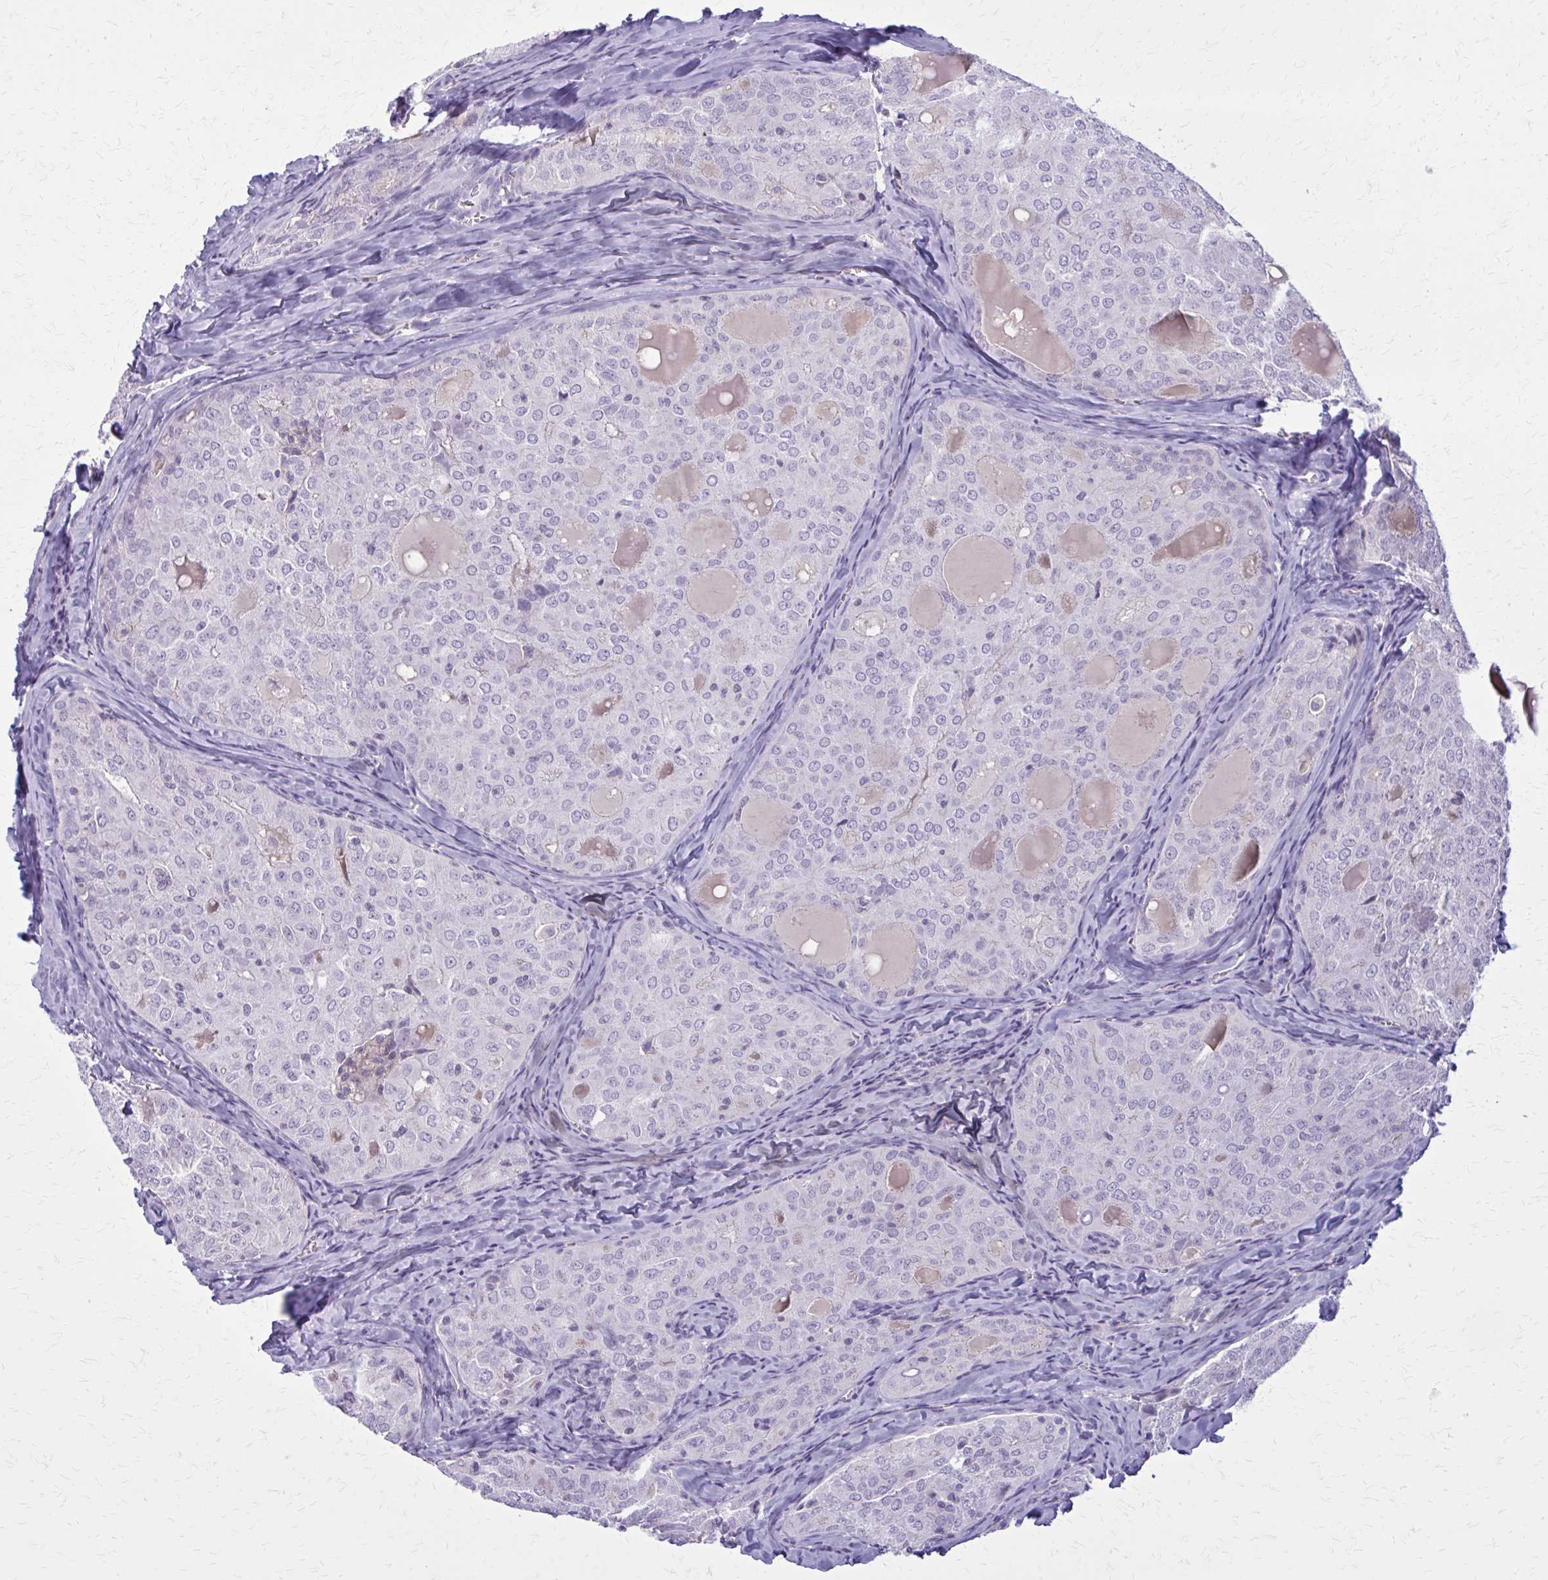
{"staining": {"intensity": "negative", "quantity": "none", "location": "none"}, "tissue": "thyroid cancer", "cell_type": "Tumor cells", "image_type": "cancer", "snomed": [{"axis": "morphology", "description": "Follicular adenoma carcinoma, NOS"}, {"axis": "topography", "description": "Thyroid gland"}], "caption": "Thyroid cancer stained for a protein using IHC displays no expression tumor cells.", "gene": "OR4A47", "patient": {"sex": "male", "age": 75}}